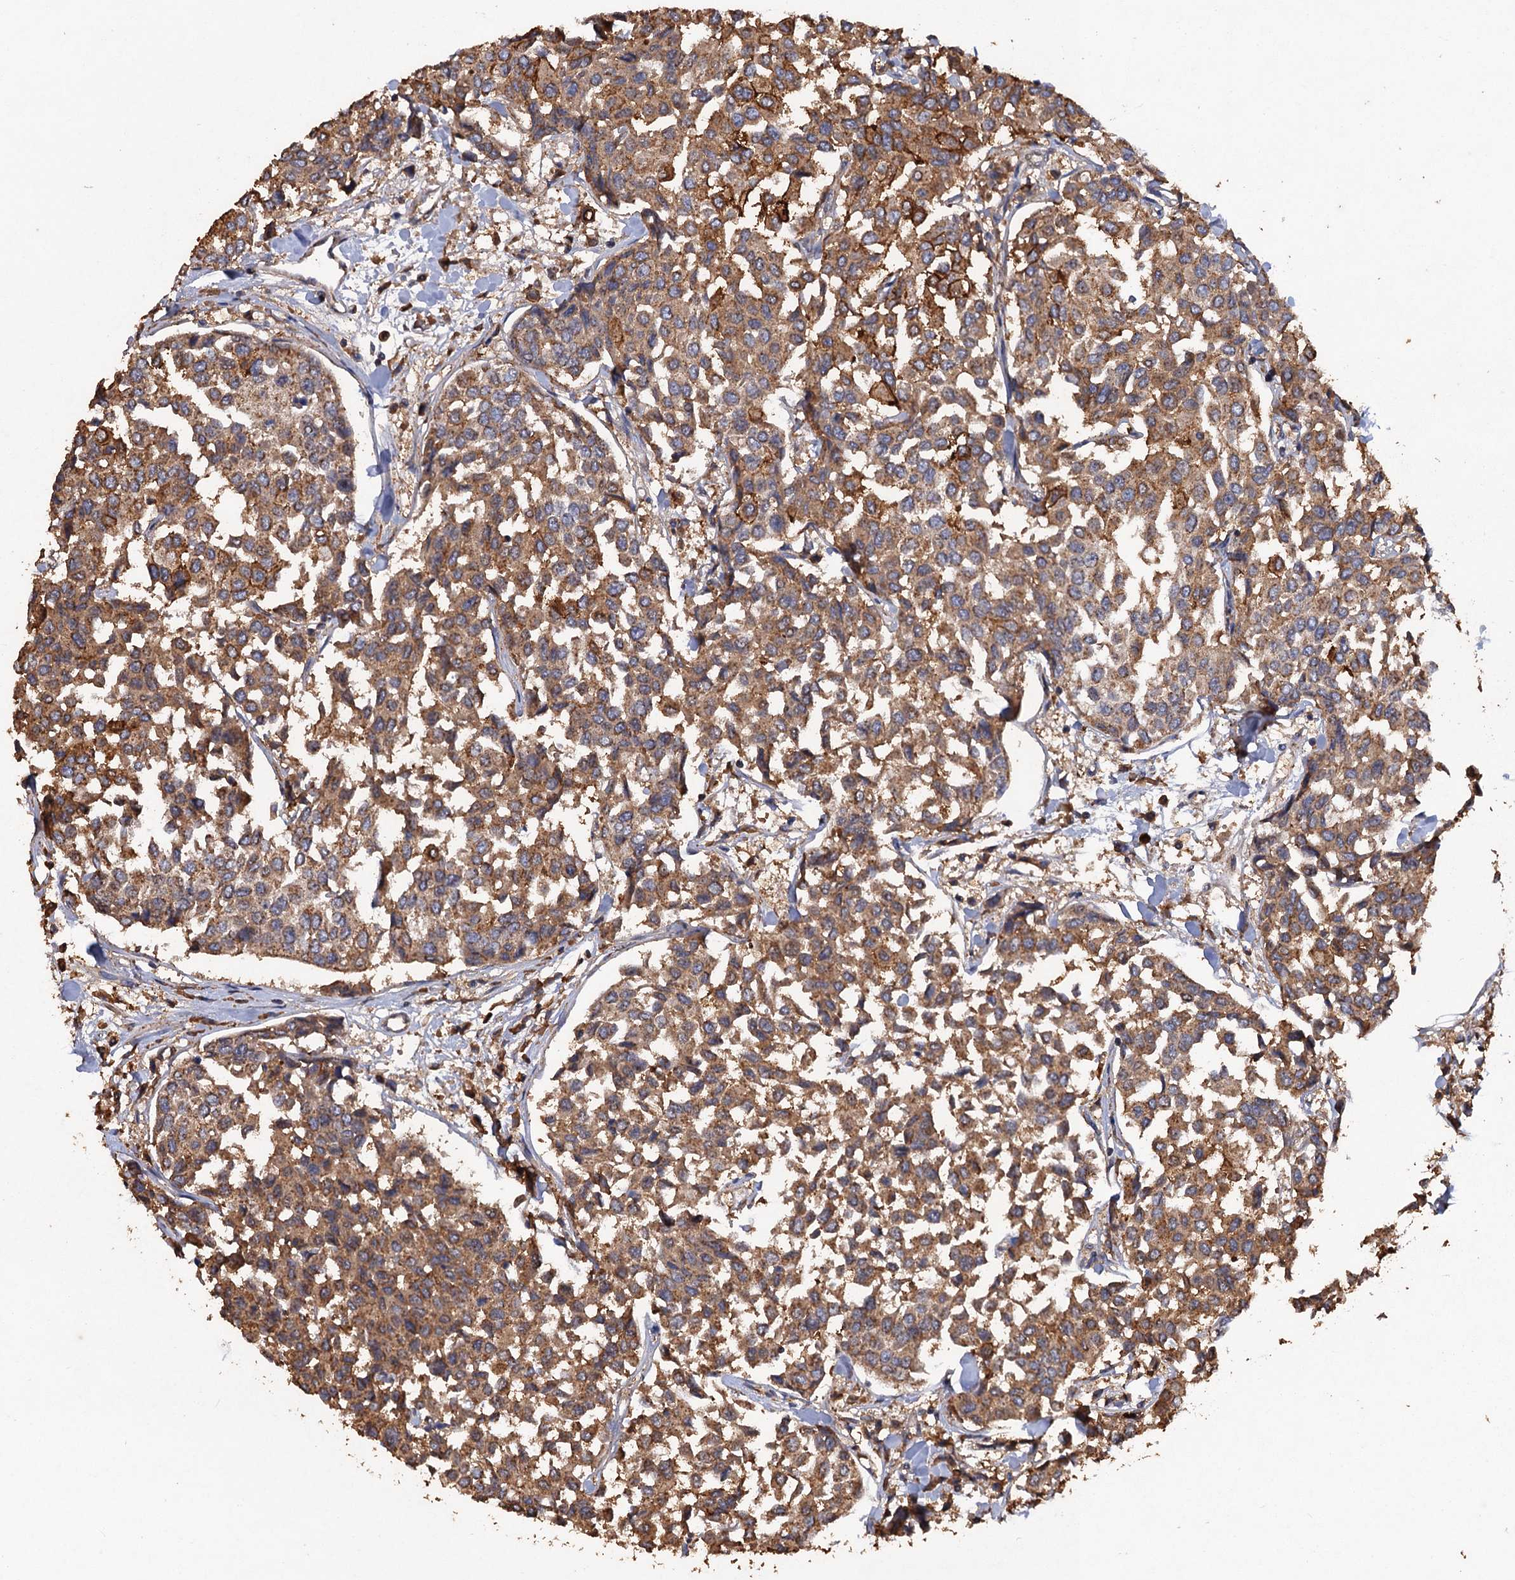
{"staining": {"intensity": "moderate", "quantity": ">75%", "location": "cytoplasmic/membranous"}, "tissue": "breast cancer", "cell_type": "Tumor cells", "image_type": "cancer", "snomed": [{"axis": "morphology", "description": "Duct carcinoma"}, {"axis": "topography", "description": "Breast"}], "caption": "Immunohistochemical staining of breast cancer displays medium levels of moderate cytoplasmic/membranous staining in approximately >75% of tumor cells.", "gene": "SCUBE3", "patient": {"sex": "female", "age": 55}}